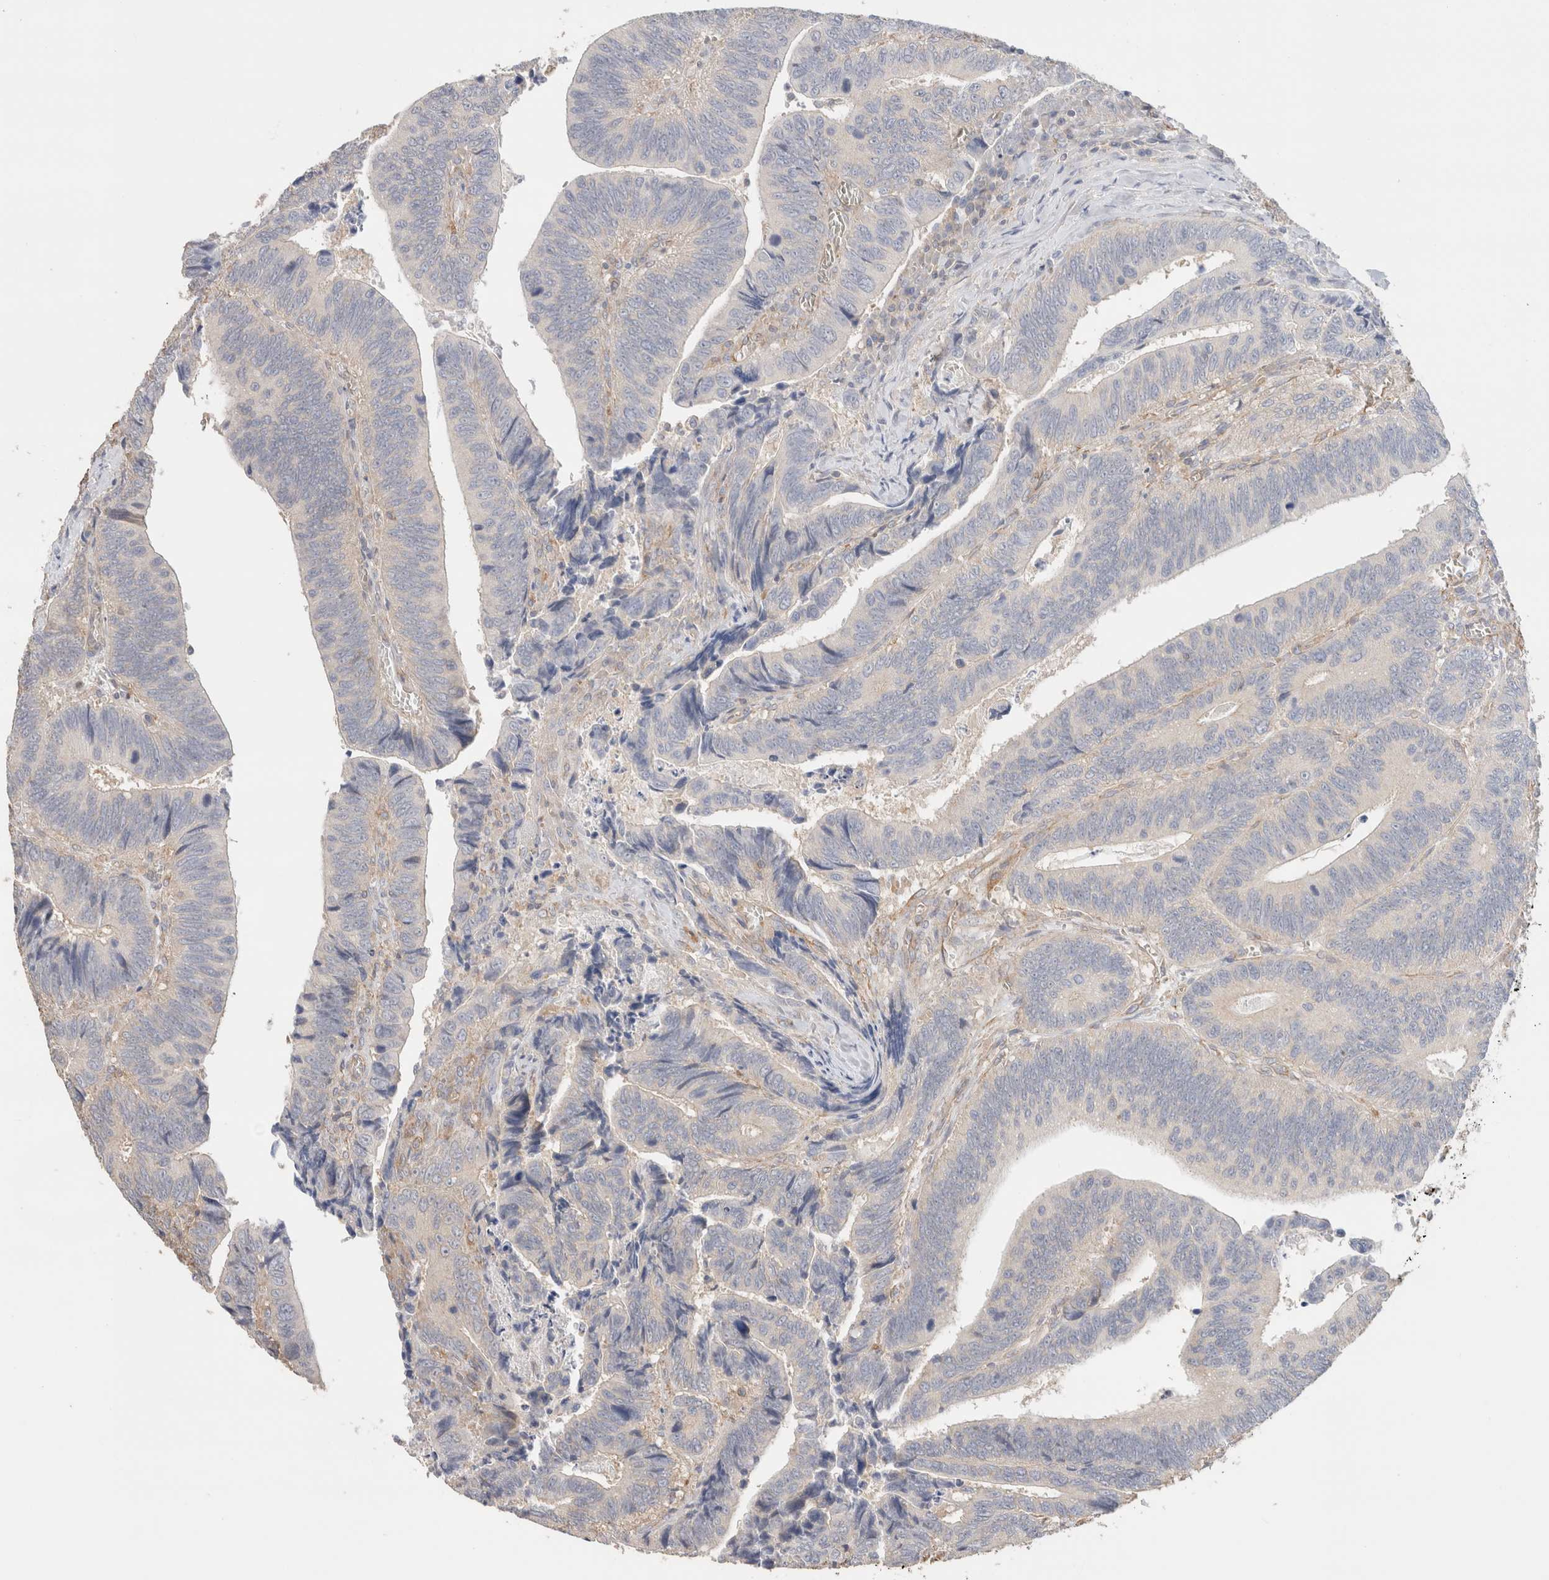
{"staining": {"intensity": "weak", "quantity": "<25%", "location": "cytoplasmic/membranous"}, "tissue": "colorectal cancer", "cell_type": "Tumor cells", "image_type": "cancer", "snomed": [{"axis": "morphology", "description": "Inflammation, NOS"}, {"axis": "morphology", "description": "Adenocarcinoma, NOS"}, {"axis": "topography", "description": "Colon"}], "caption": "A high-resolution image shows IHC staining of colorectal cancer (adenocarcinoma), which displays no significant positivity in tumor cells. Brightfield microscopy of immunohistochemistry (IHC) stained with DAB (3,3'-diaminobenzidine) (brown) and hematoxylin (blue), captured at high magnification.", "gene": "CFAP418", "patient": {"sex": "male", "age": 72}}